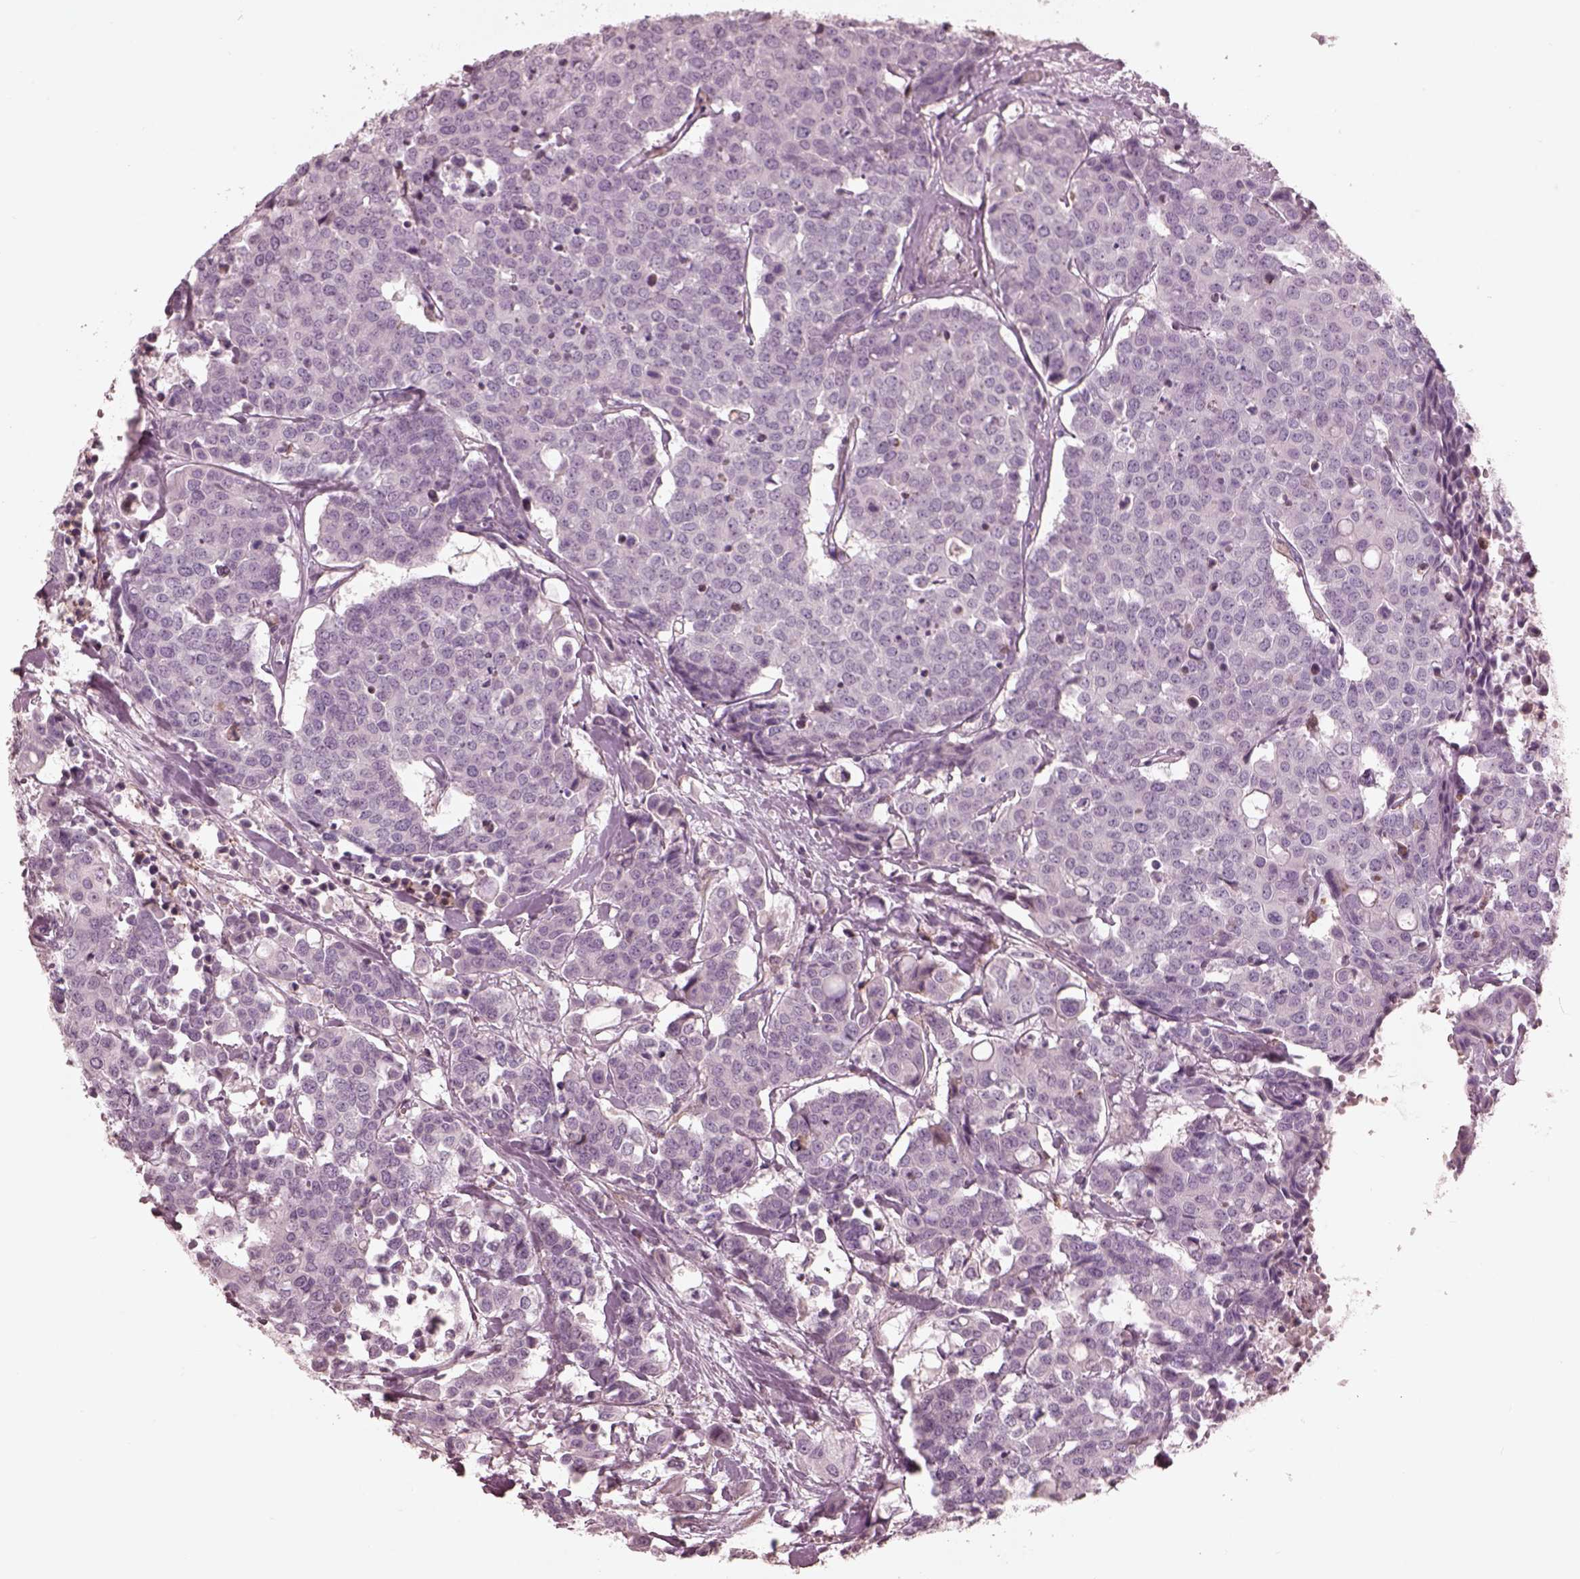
{"staining": {"intensity": "negative", "quantity": "none", "location": "none"}, "tissue": "carcinoid", "cell_type": "Tumor cells", "image_type": "cancer", "snomed": [{"axis": "morphology", "description": "Carcinoid, malignant, NOS"}, {"axis": "topography", "description": "Colon"}], "caption": "A histopathology image of carcinoid (malignant) stained for a protein reveals no brown staining in tumor cells. (DAB (3,3'-diaminobenzidine) IHC with hematoxylin counter stain).", "gene": "CADM2", "patient": {"sex": "male", "age": 81}}